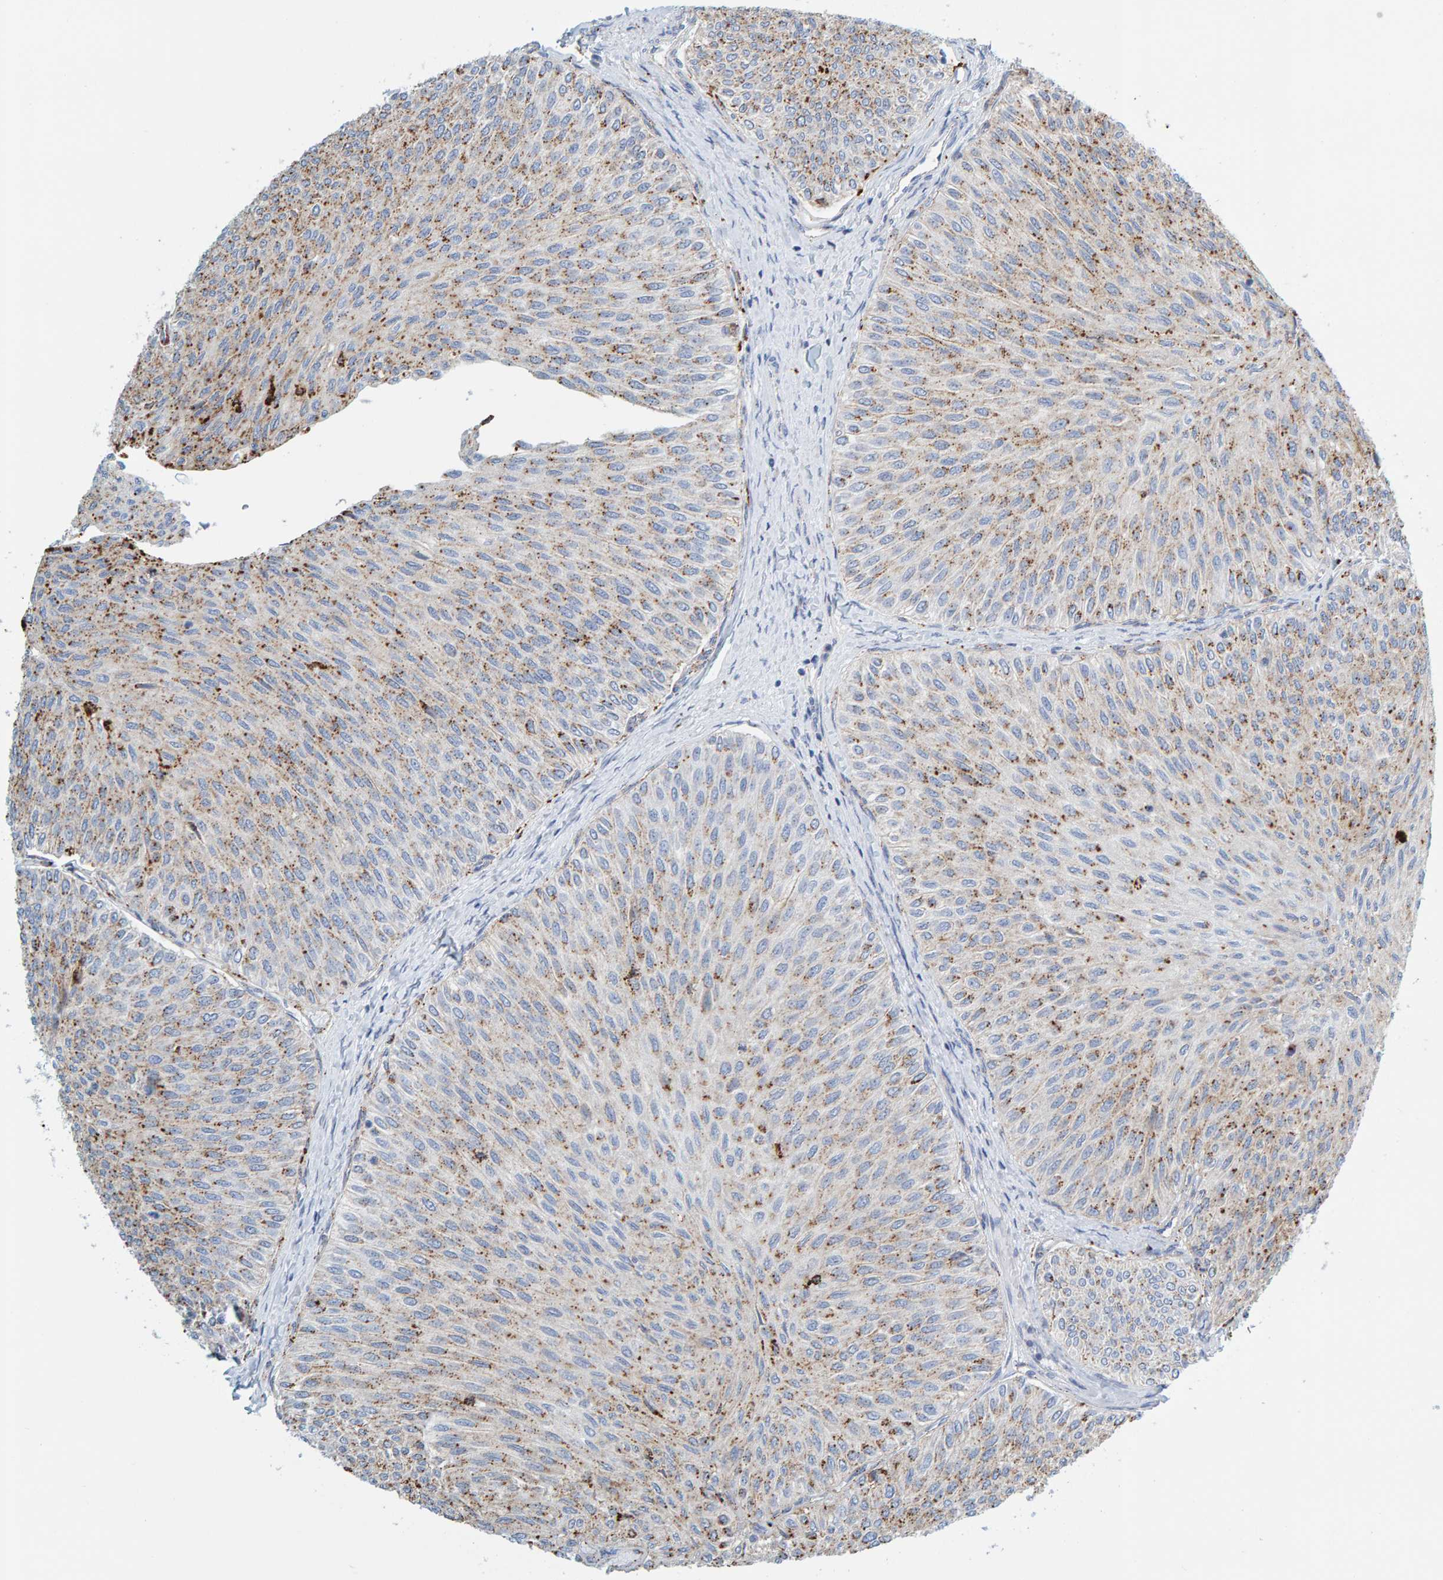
{"staining": {"intensity": "moderate", "quantity": "25%-75%", "location": "cytoplasmic/membranous"}, "tissue": "urothelial cancer", "cell_type": "Tumor cells", "image_type": "cancer", "snomed": [{"axis": "morphology", "description": "Urothelial carcinoma, Low grade"}, {"axis": "topography", "description": "Urinary bladder"}], "caption": "Urothelial cancer was stained to show a protein in brown. There is medium levels of moderate cytoplasmic/membranous expression in about 25%-75% of tumor cells.", "gene": "BIN3", "patient": {"sex": "male", "age": 78}}